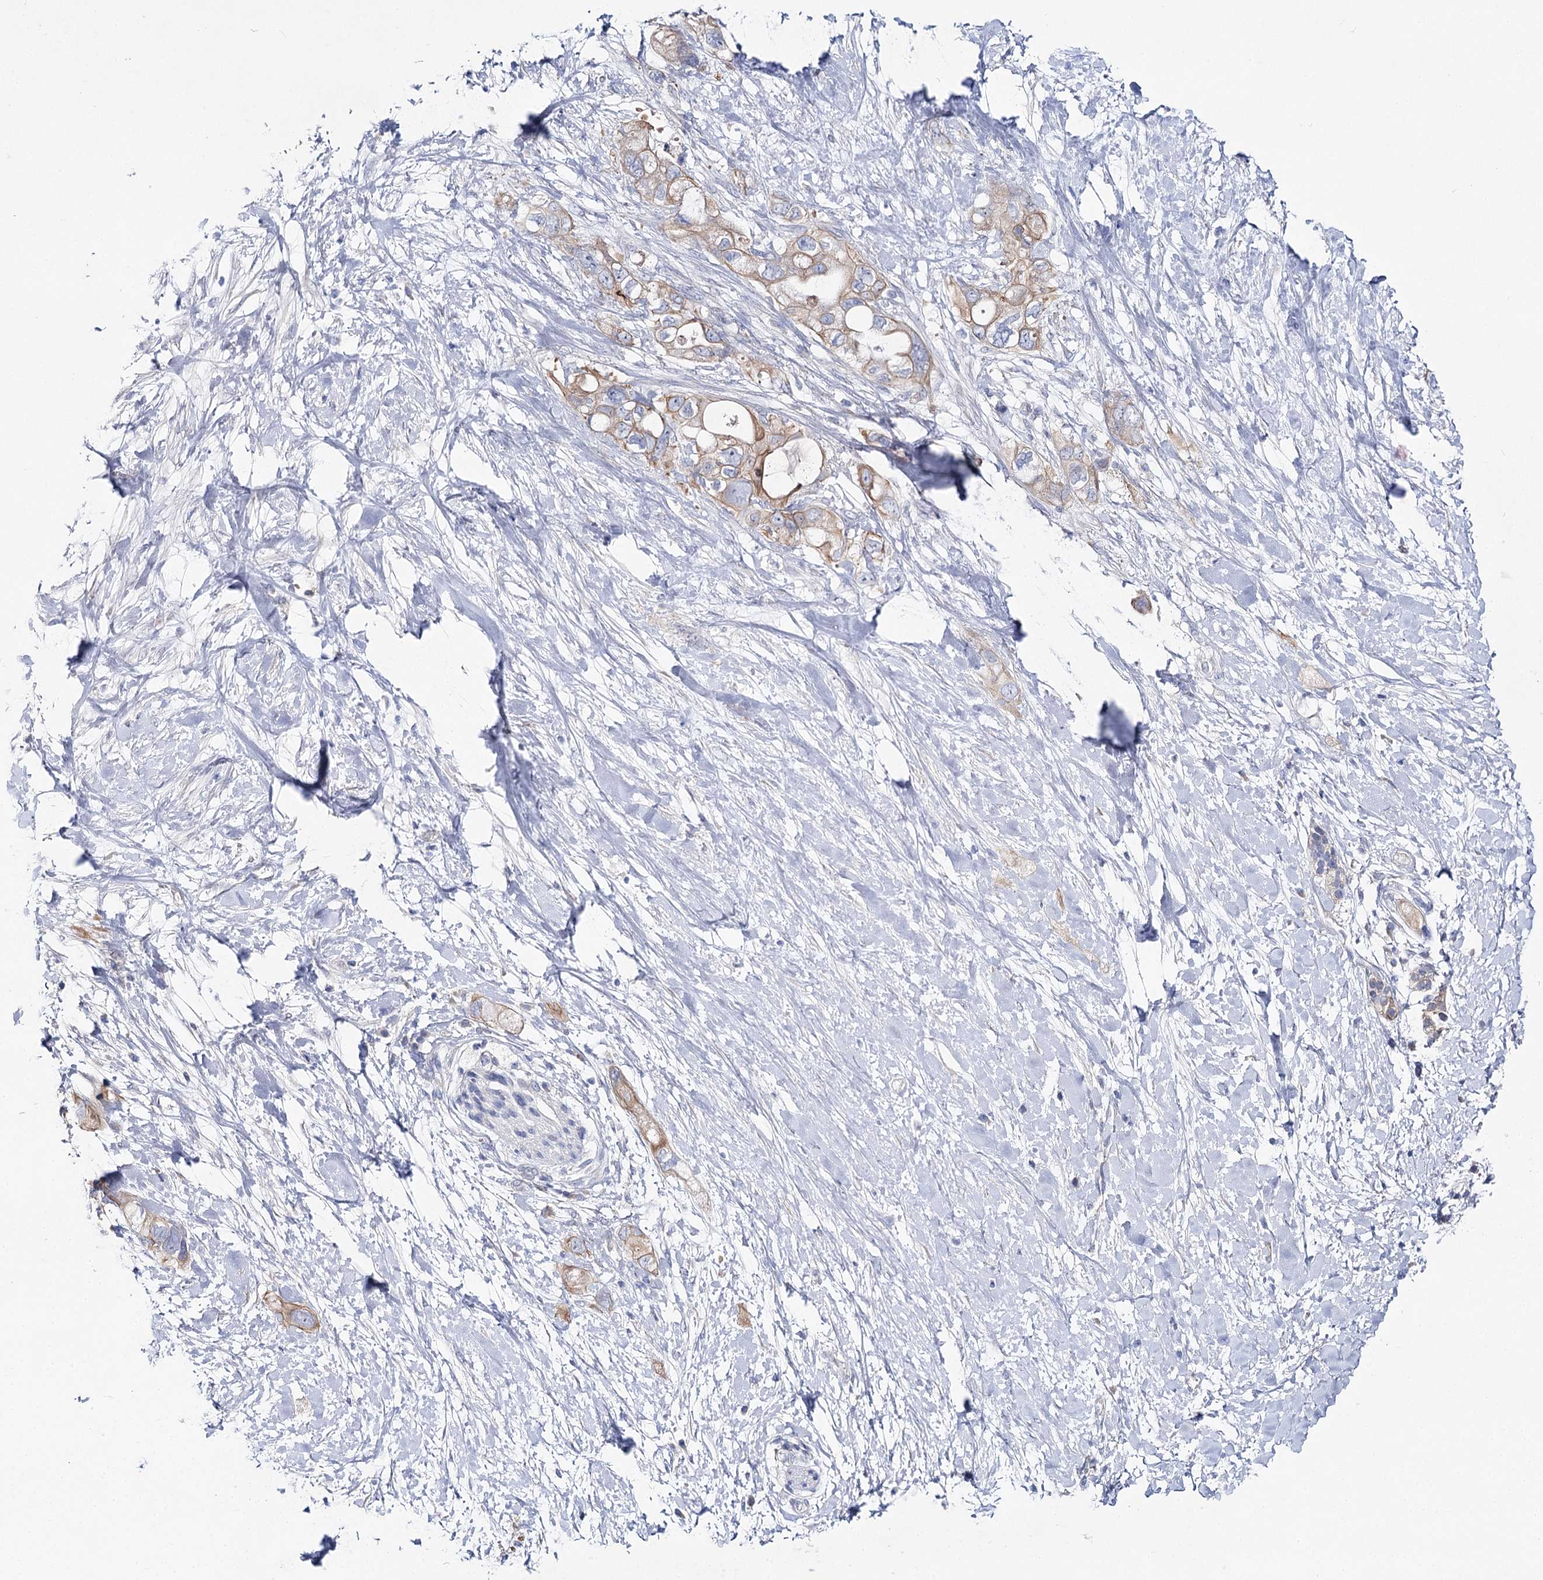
{"staining": {"intensity": "weak", "quantity": "25%-75%", "location": "cytoplasmic/membranous"}, "tissue": "pancreatic cancer", "cell_type": "Tumor cells", "image_type": "cancer", "snomed": [{"axis": "morphology", "description": "Adenocarcinoma, NOS"}, {"axis": "topography", "description": "Pancreas"}], "caption": "Tumor cells exhibit low levels of weak cytoplasmic/membranous expression in approximately 25%-75% of cells in adenocarcinoma (pancreatic).", "gene": "LRRC14B", "patient": {"sex": "female", "age": 56}}